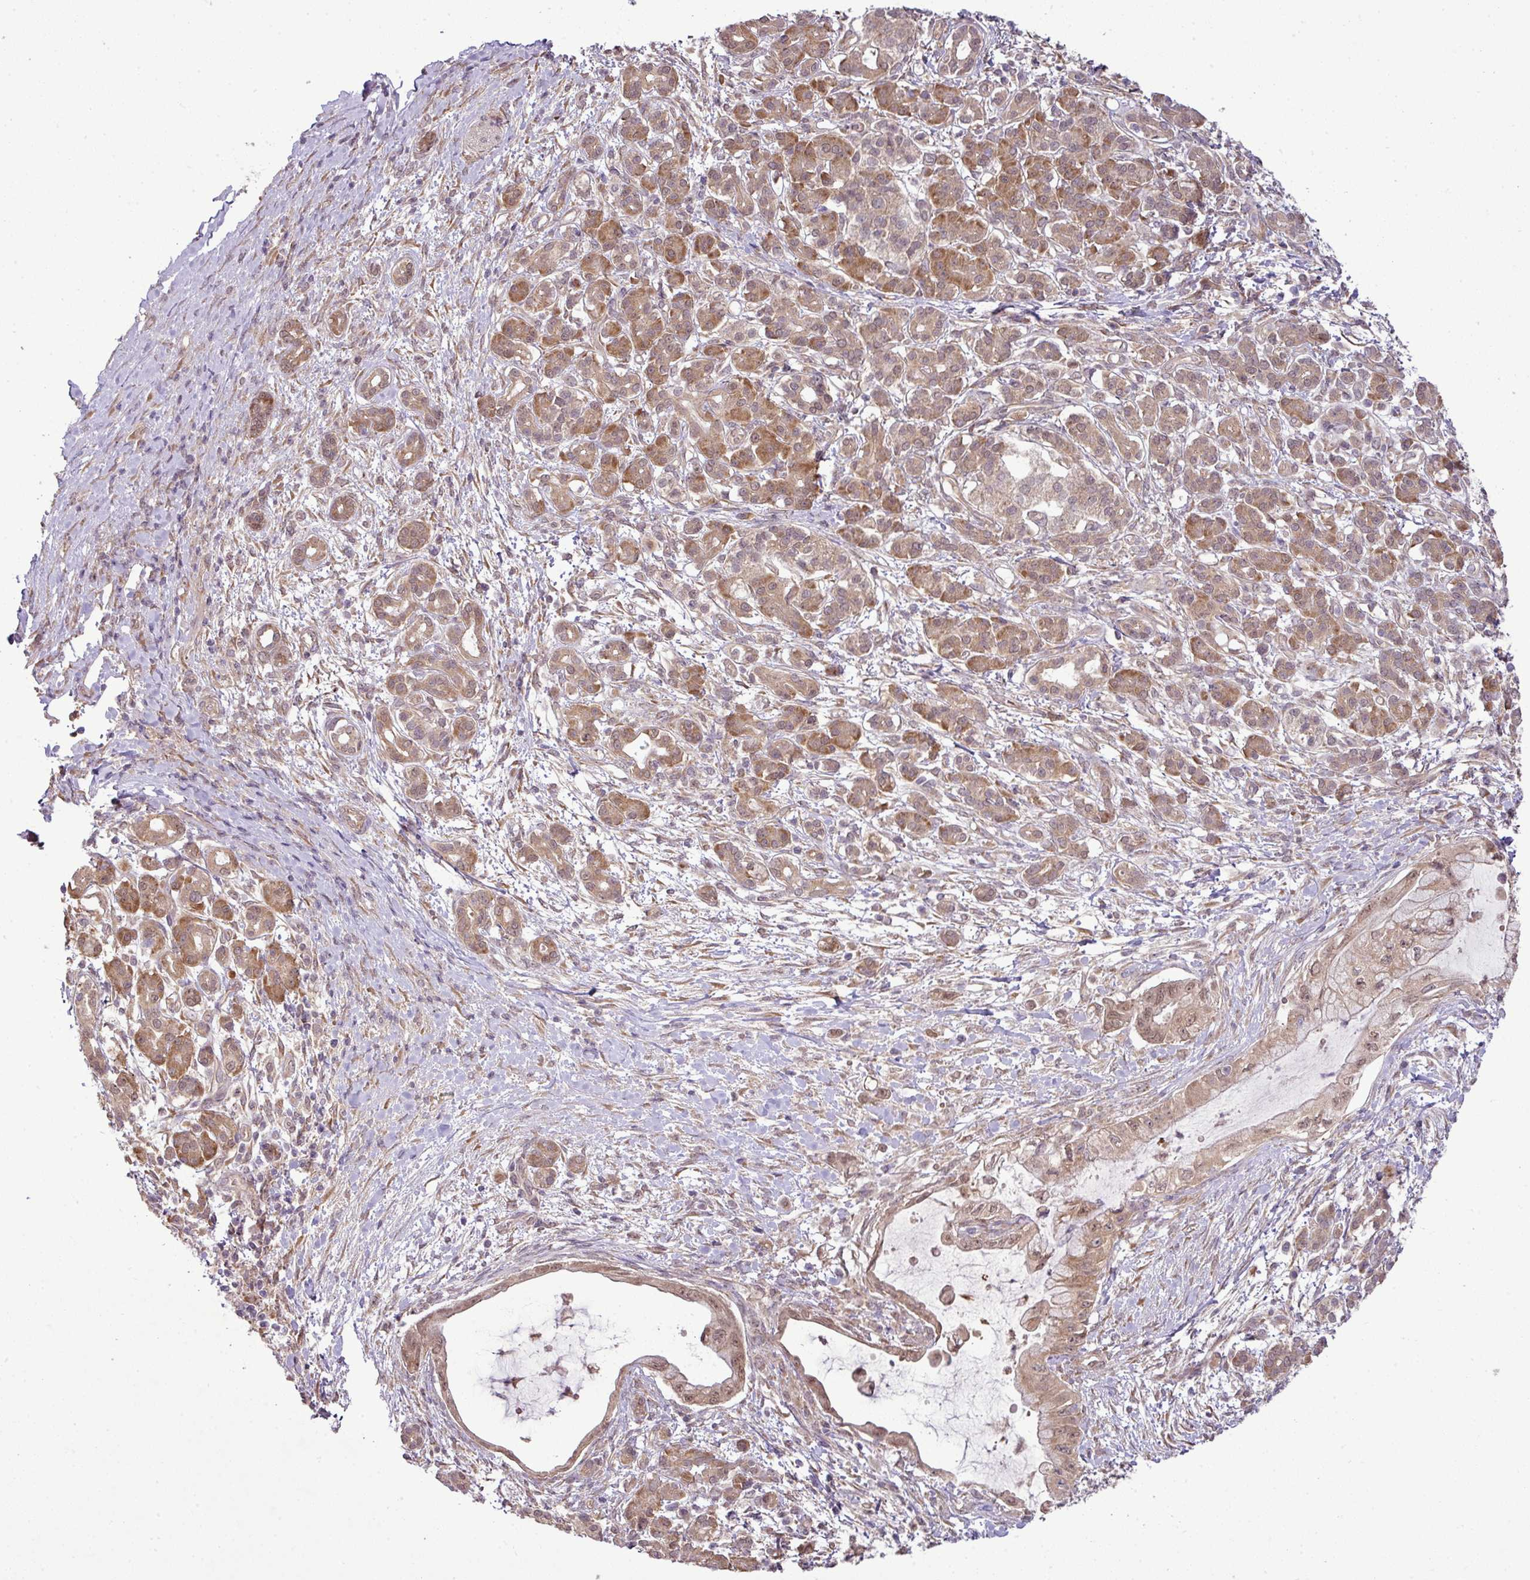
{"staining": {"intensity": "weak", "quantity": ">75%", "location": "cytoplasmic/membranous,nuclear"}, "tissue": "pancreatic cancer", "cell_type": "Tumor cells", "image_type": "cancer", "snomed": [{"axis": "morphology", "description": "Adenocarcinoma, NOS"}, {"axis": "topography", "description": "Pancreas"}], "caption": "Immunohistochemical staining of human pancreatic cancer (adenocarcinoma) exhibits low levels of weak cytoplasmic/membranous and nuclear protein positivity in approximately >75% of tumor cells. Using DAB (3,3'-diaminobenzidine) (brown) and hematoxylin (blue) stains, captured at high magnification using brightfield microscopy.", "gene": "DNAAF4", "patient": {"sex": "male", "age": 48}}